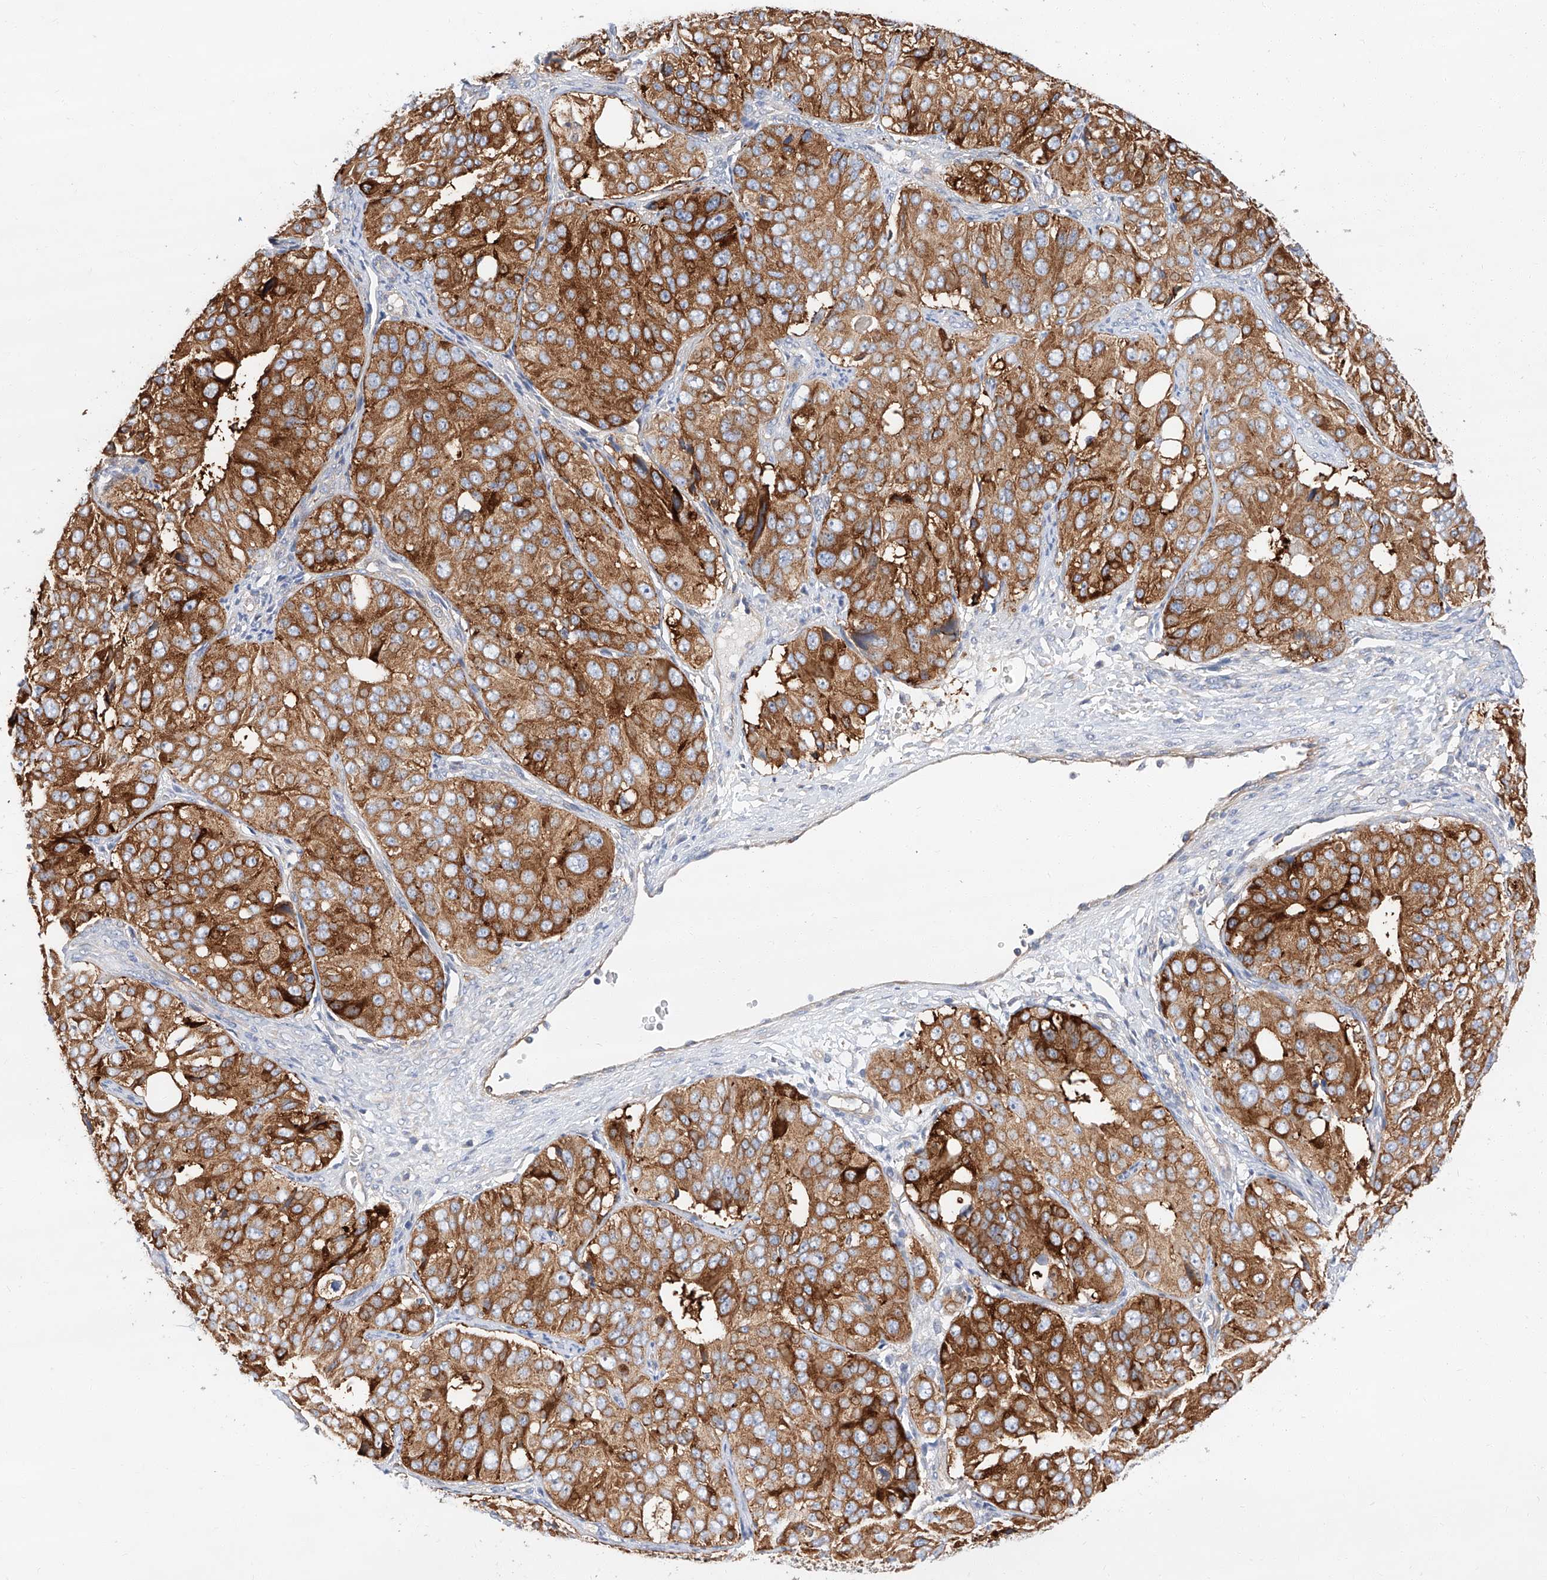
{"staining": {"intensity": "strong", "quantity": ">75%", "location": "cytoplasmic/membranous"}, "tissue": "ovarian cancer", "cell_type": "Tumor cells", "image_type": "cancer", "snomed": [{"axis": "morphology", "description": "Carcinoma, endometroid"}, {"axis": "topography", "description": "Ovary"}], "caption": "Immunohistochemistry (IHC) staining of ovarian endometroid carcinoma, which exhibits high levels of strong cytoplasmic/membranous staining in approximately >75% of tumor cells indicating strong cytoplasmic/membranous protein expression. The staining was performed using DAB (brown) for protein detection and nuclei were counterstained in hematoxylin (blue).", "gene": "GLMN", "patient": {"sex": "female", "age": 51}}